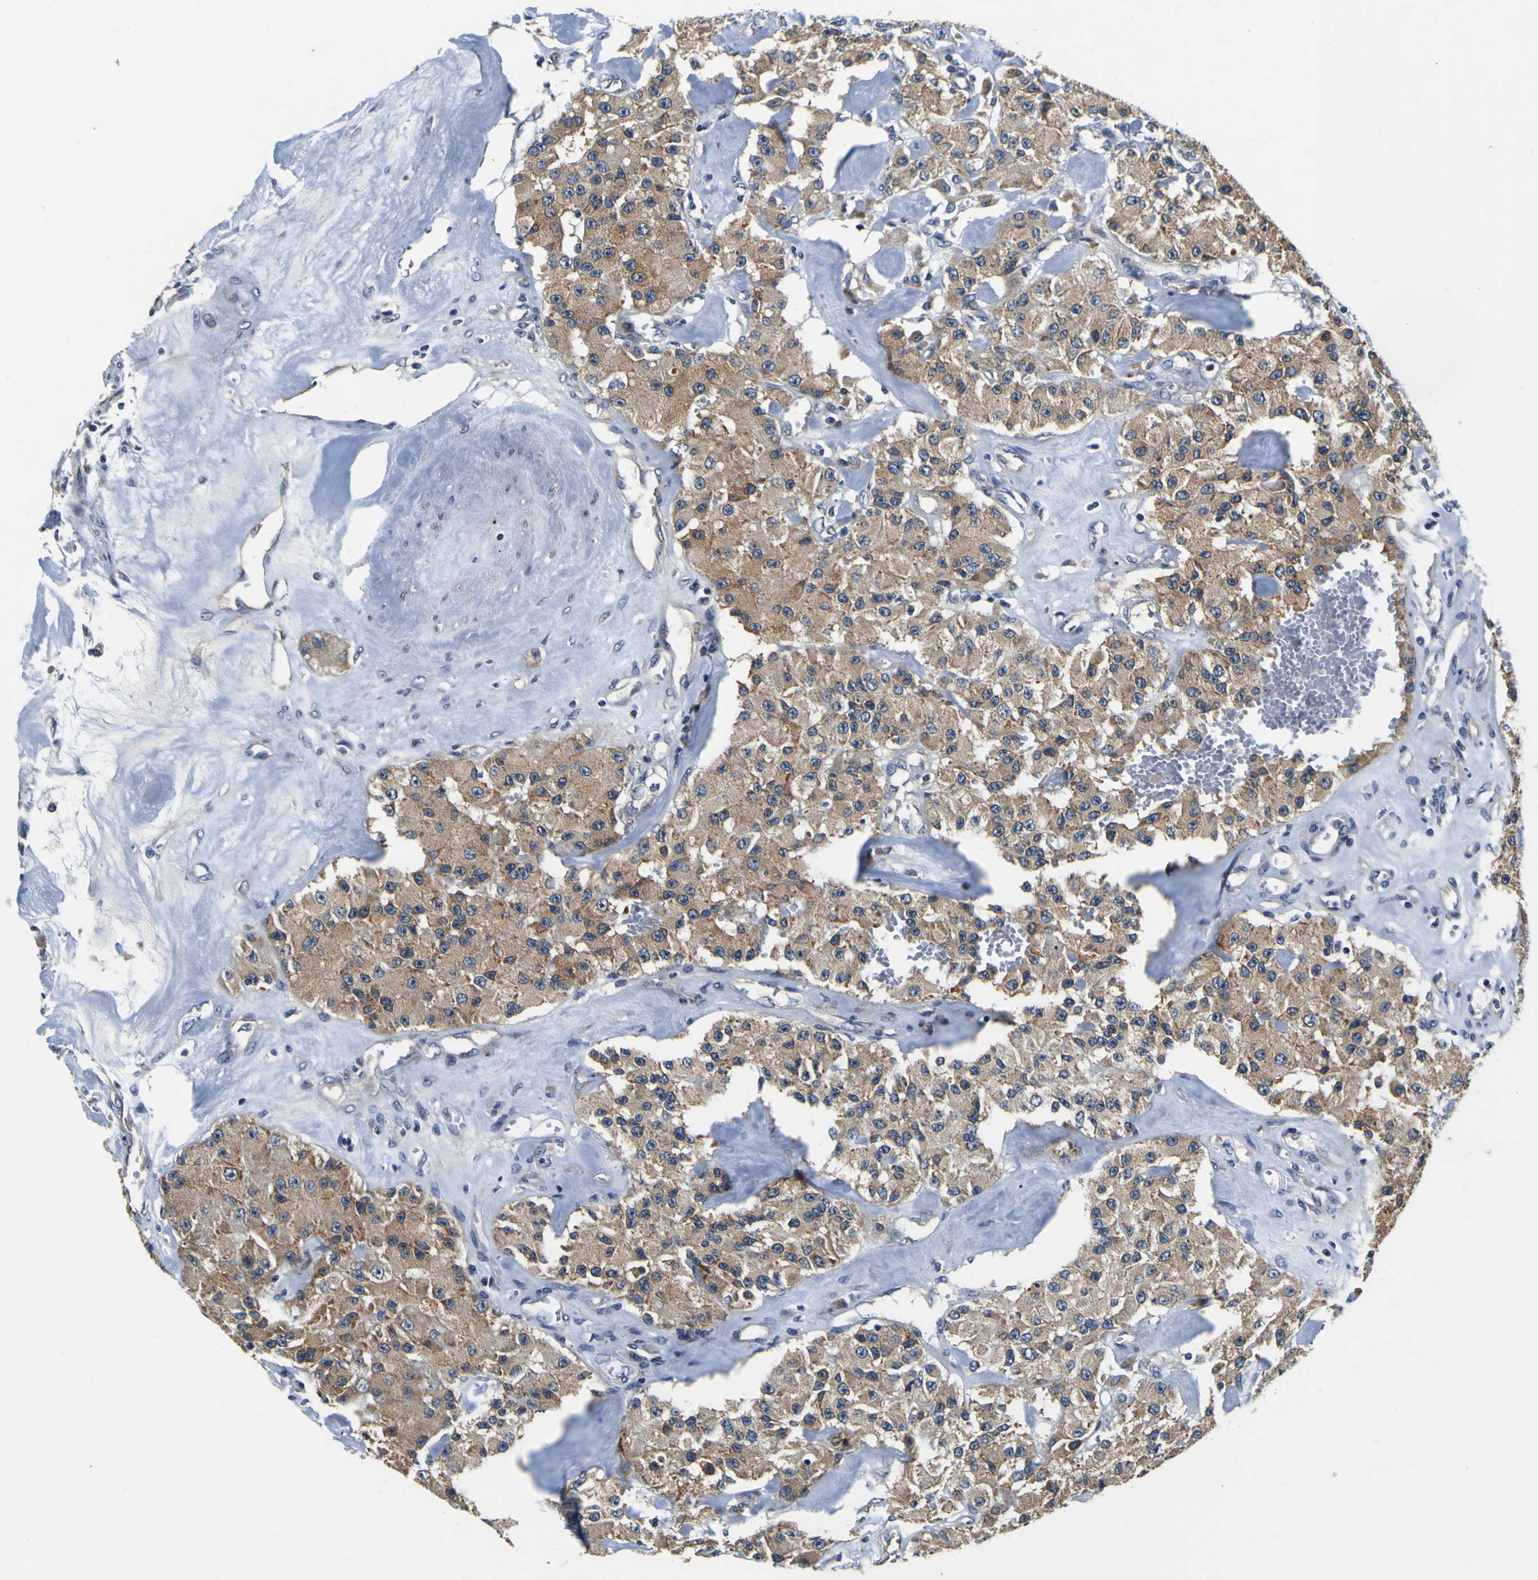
{"staining": {"intensity": "moderate", "quantity": ">75%", "location": "cytoplasmic/membranous"}, "tissue": "carcinoid", "cell_type": "Tumor cells", "image_type": "cancer", "snomed": [{"axis": "morphology", "description": "Carcinoid, malignant, NOS"}, {"axis": "topography", "description": "Pancreas"}], "caption": "Malignant carcinoid stained with a brown dye exhibits moderate cytoplasmic/membranous positive staining in about >75% of tumor cells.", "gene": "EPHB4", "patient": {"sex": "male", "age": 41}}